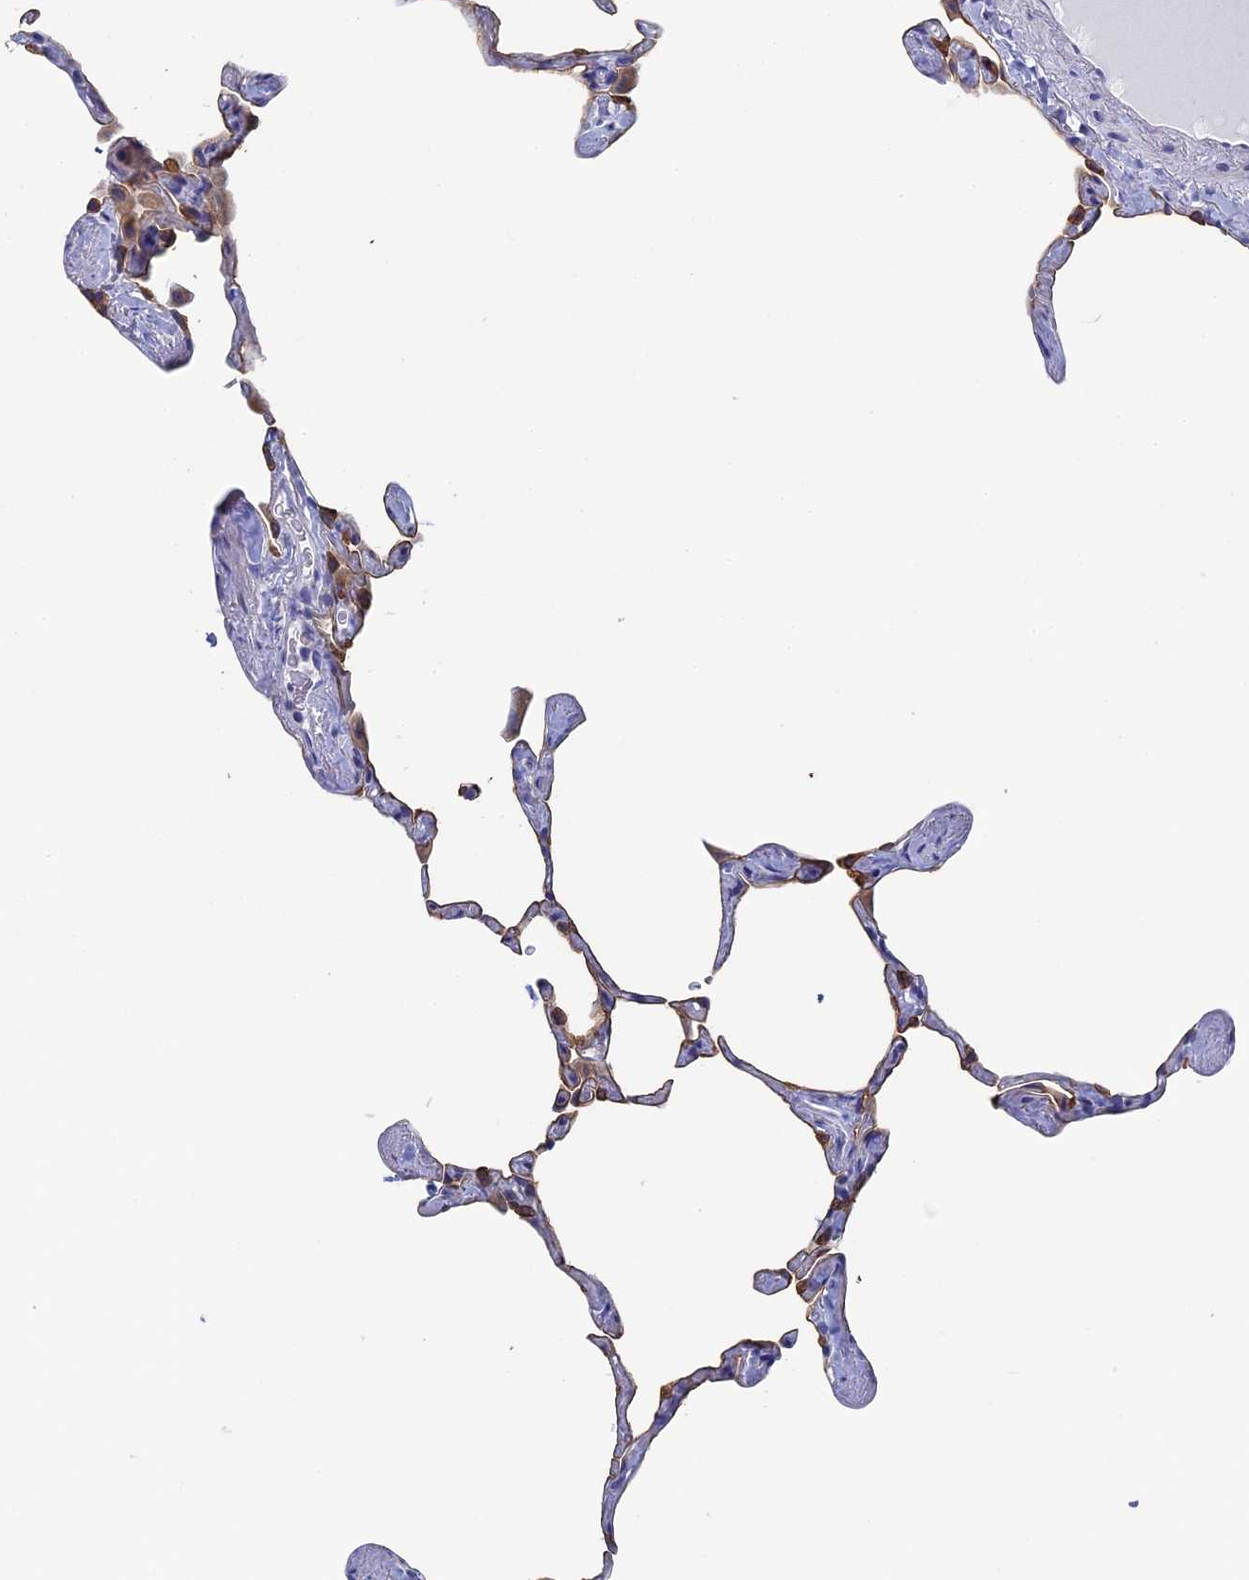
{"staining": {"intensity": "moderate", "quantity": "<25%", "location": "cytoplasmic/membranous"}, "tissue": "lung", "cell_type": "Alveolar cells", "image_type": "normal", "snomed": [{"axis": "morphology", "description": "Normal tissue, NOS"}, {"axis": "topography", "description": "Lung"}], "caption": "Alveolar cells reveal low levels of moderate cytoplasmic/membranous staining in about <25% of cells in benign lung. (IHC, brightfield microscopy, high magnification).", "gene": "SRFBP1", "patient": {"sex": "male", "age": 65}}